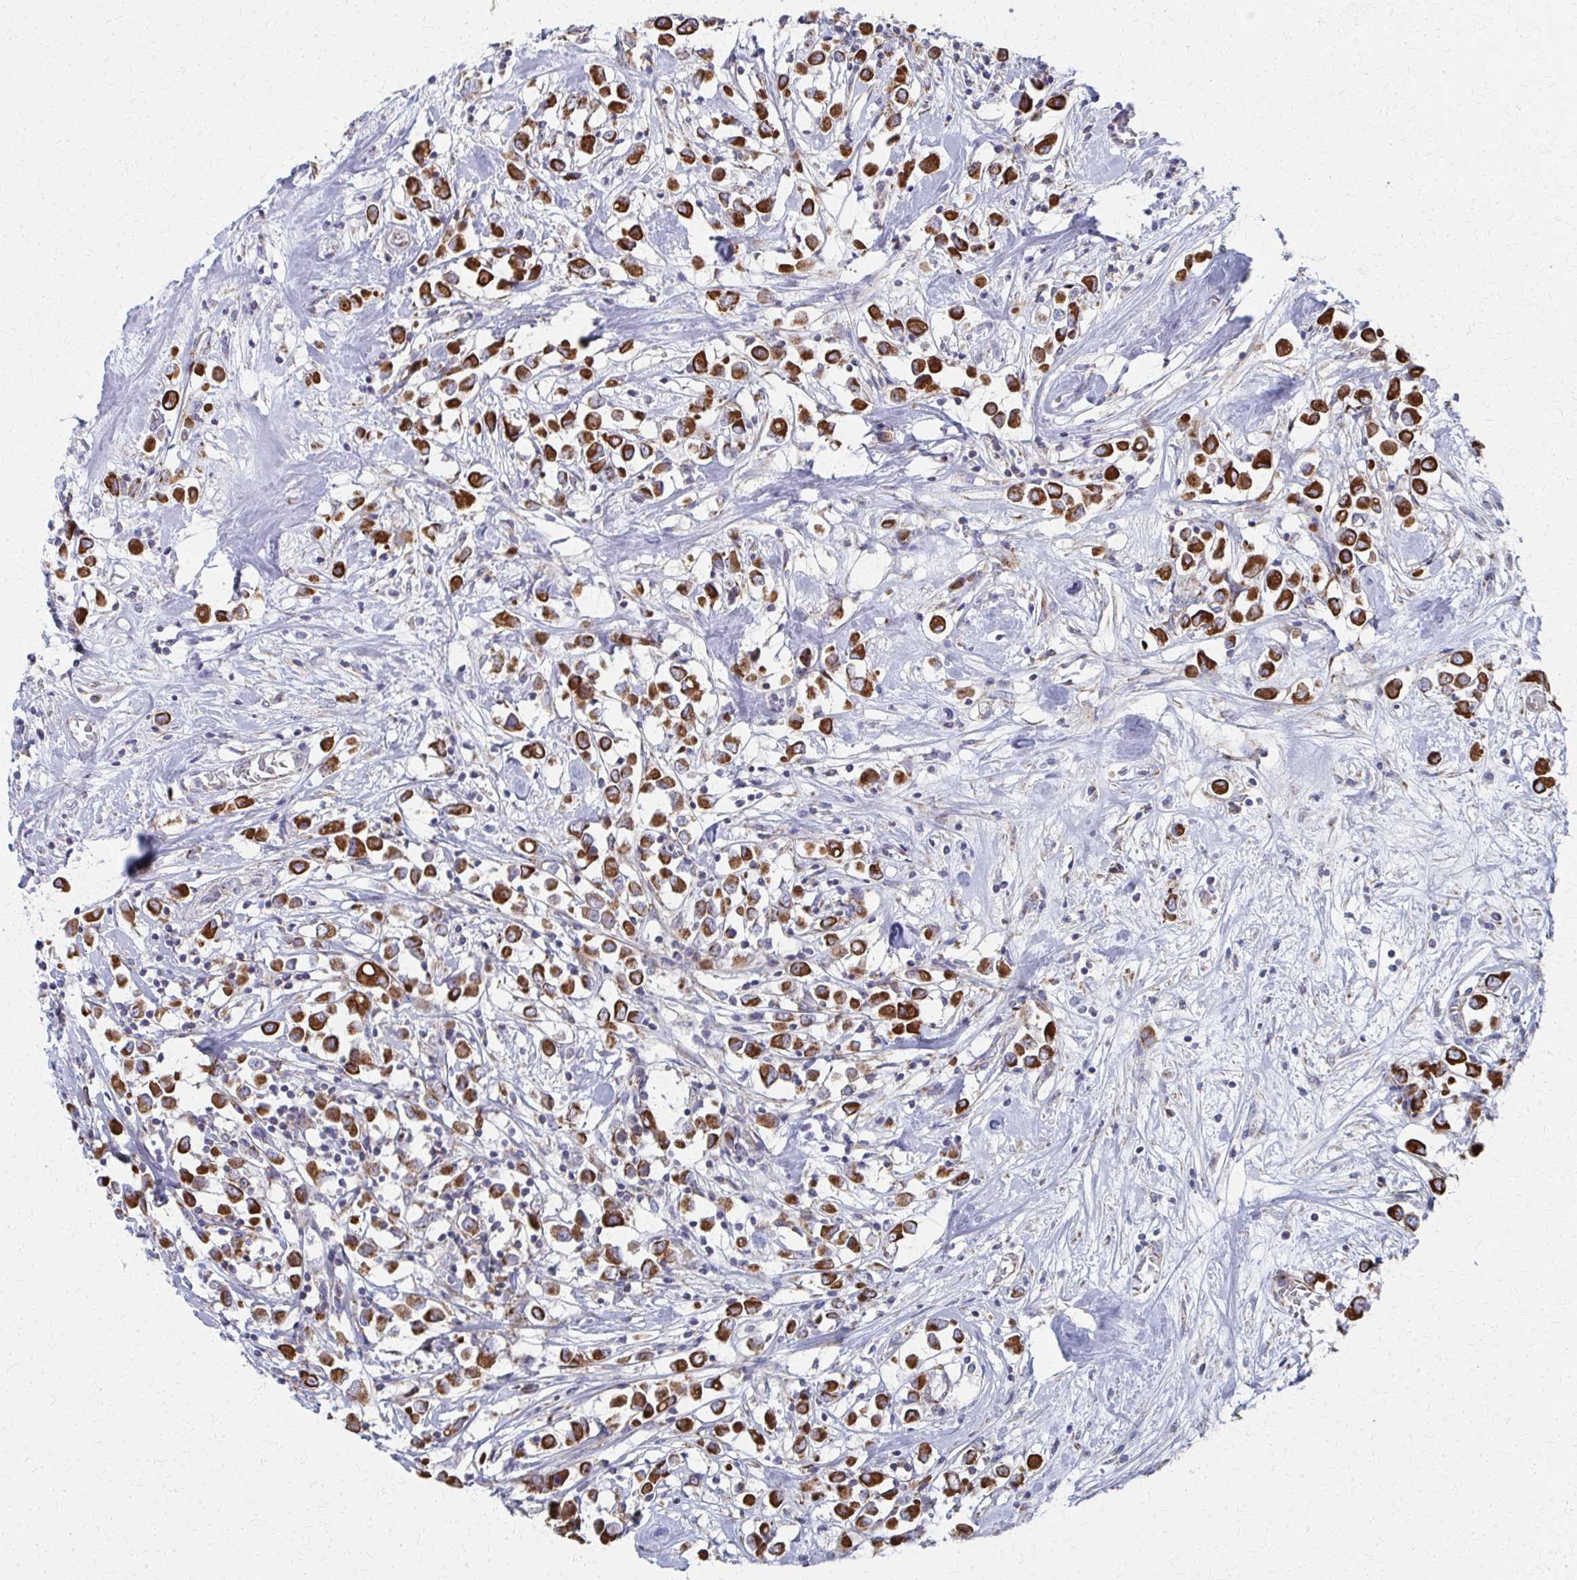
{"staining": {"intensity": "strong", "quantity": ">75%", "location": "cytoplasmic/membranous"}, "tissue": "breast cancer", "cell_type": "Tumor cells", "image_type": "cancer", "snomed": [{"axis": "morphology", "description": "Duct carcinoma"}, {"axis": "topography", "description": "Breast"}], "caption": "DAB immunohistochemical staining of intraductal carcinoma (breast) exhibits strong cytoplasmic/membranous protein staining in about >75% of tumor cells.", "gene": "FAHD1", "patient": {"sex": "female", "age": 61}}